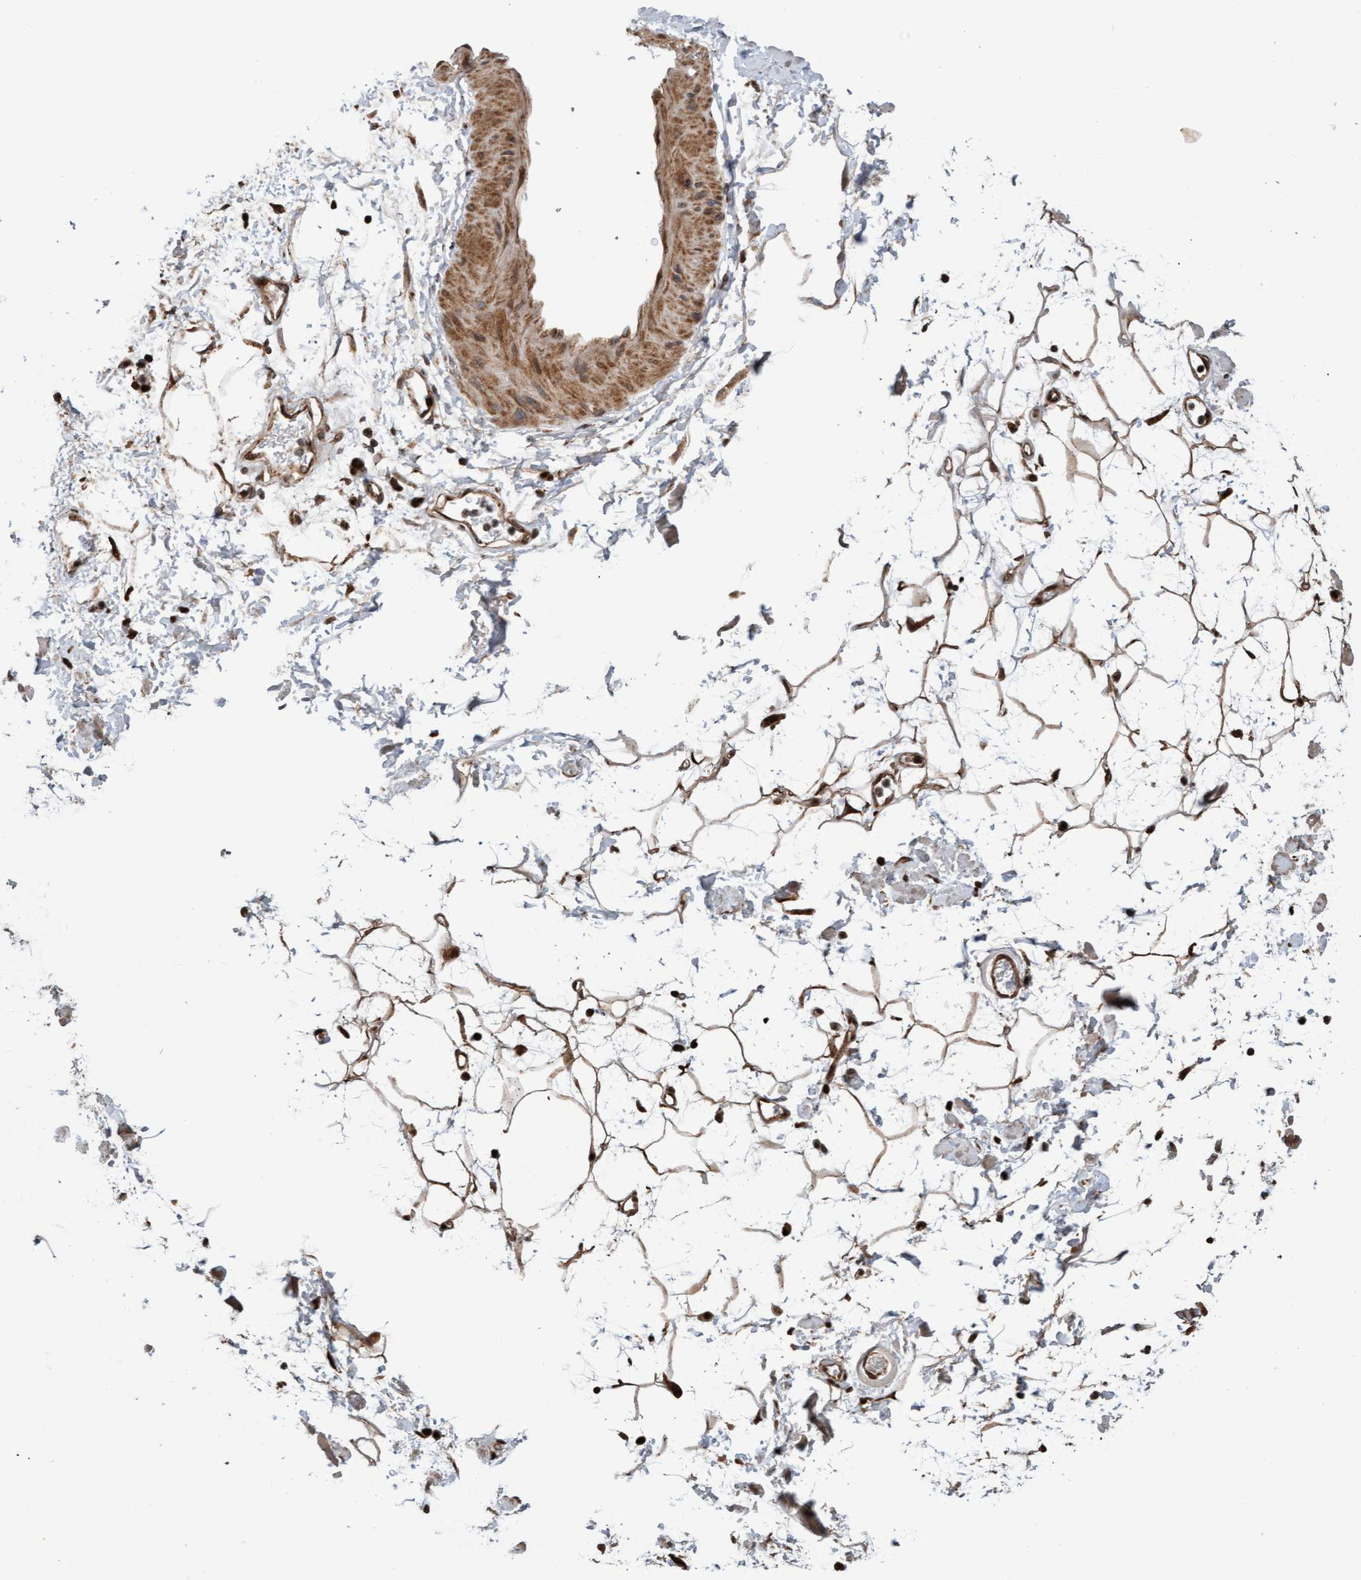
{"staining": {"intensity": "moderate", "quantity": ">75%", "location": "cytoplasmic/membranous,nuclear"}, "tissue": "adipose tissue", "cell_type": "Adipocytes", "image_type": "normal", "snomed": [{"axis": "morphology", "description": "Normal tissue, NOS"}, {"axis": "topography", "description": "Soft tissue"}], "caption": "A micrograph of human adipose tissue stained for a protein reveals moderate cytoplasmic/membranous,nuclear brown staining in adipocytes. The staining was performed using DAB (3,3'-diaminobenzidine), with brown indicating positive protein expression. Nuclei are stained blue with hematoxylin.", "gene": "PECR", "patient": {"sex": "male", "age": 72}}